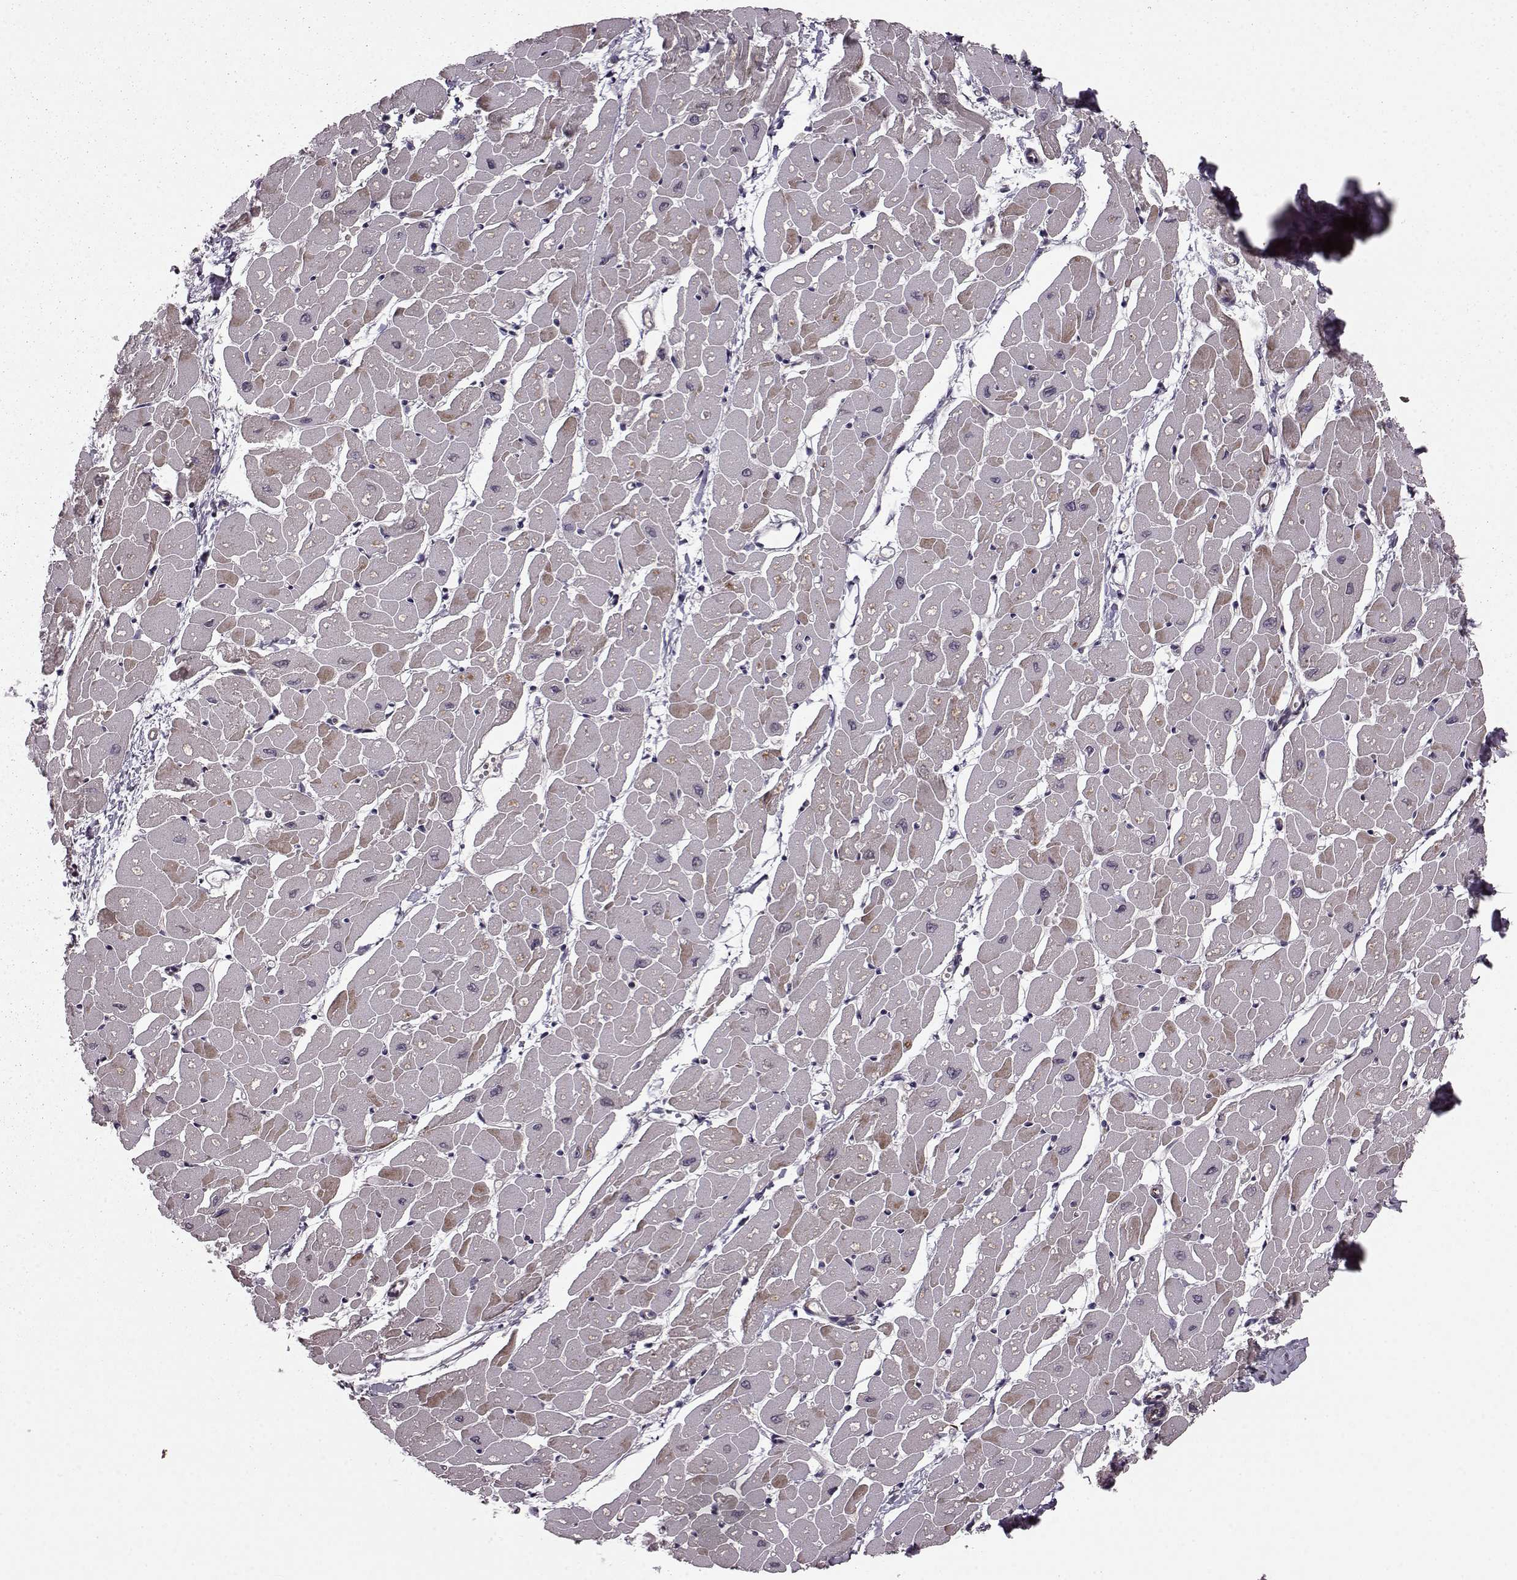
{"staining": {"intensity": "strong", "quantity": "25%-75%", "location": "cytoplasmic/membranous"}, "tissue": "heart muscle", "cell_type": "Cardiomyocytes", "image_type": "normal", "snomed": [{"axis": "morphology", "description": "Normal tissue, NOS"}, {"axis": "topography", "description": "Heart"}], "caption": "Cardiomyocytes display high levels of strong cytoplasmic/membranous expression in about 25%-75% of cells in normal heart muscle.", "gene": "SYNPO", "patient": {"sex": "male", "age": 57}}